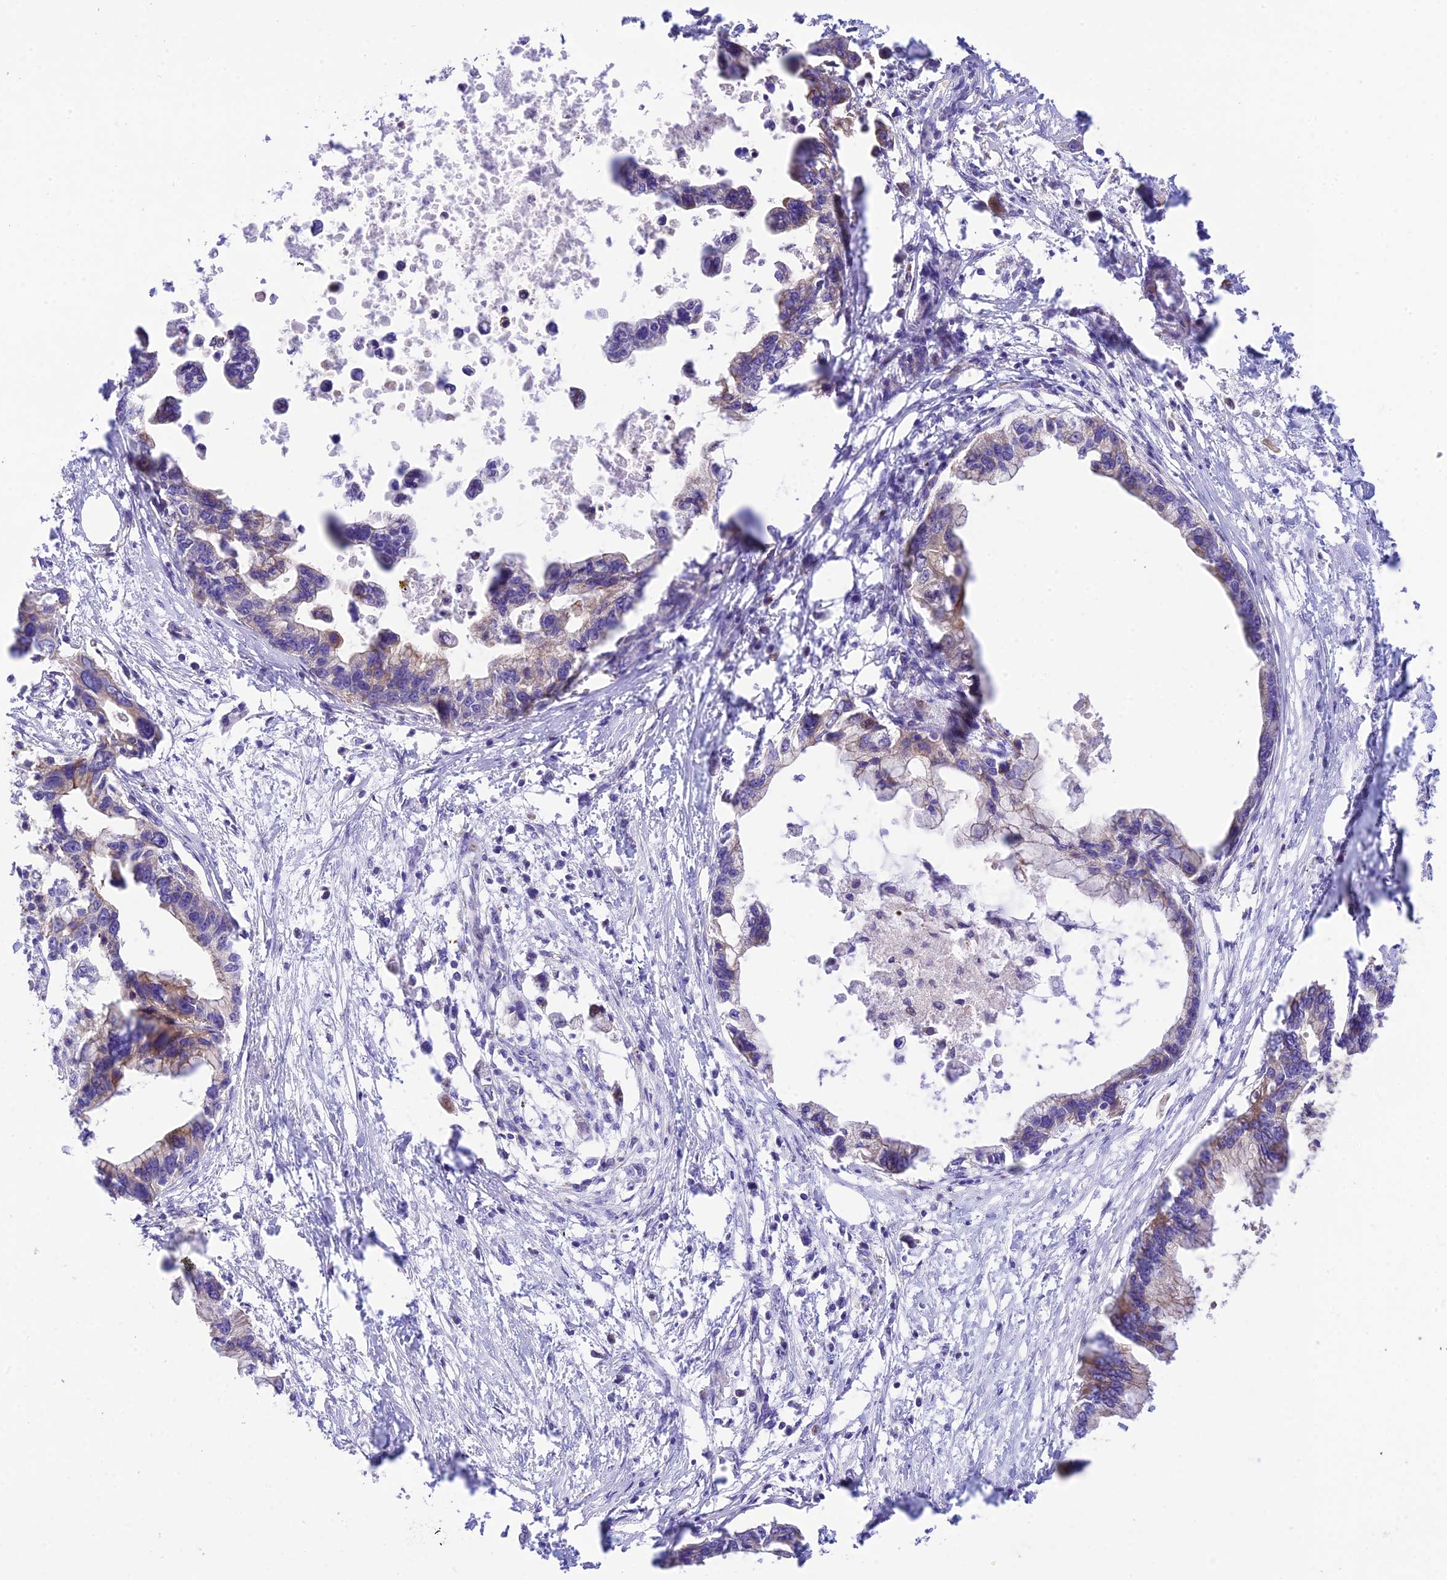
{"staining": {"intensity": "weak", "quantity": "25%-75%", "location": "cytoplasmic/membranous"}, "tissue": "pancreatic cancer", "cell_type": "Tumor cells", "image_type": "cancer", "snomed": [{"axis": "morphology", "description": "Adenocarcinoma, NOS"}, {"axis": "topography", "description": "Pancreas"}], "caption": "Protein expression analysis of pancreatic cancer (adenocarcinoma) demonstrates weak cytoplasmic/membranous staining in about 25%-75% of tumor cells. (brown staining indicates protein expression, while blue staining denotes nuclei).", "gene": "TRIM43B", "patient": {"sex": "female", "age": 83}}